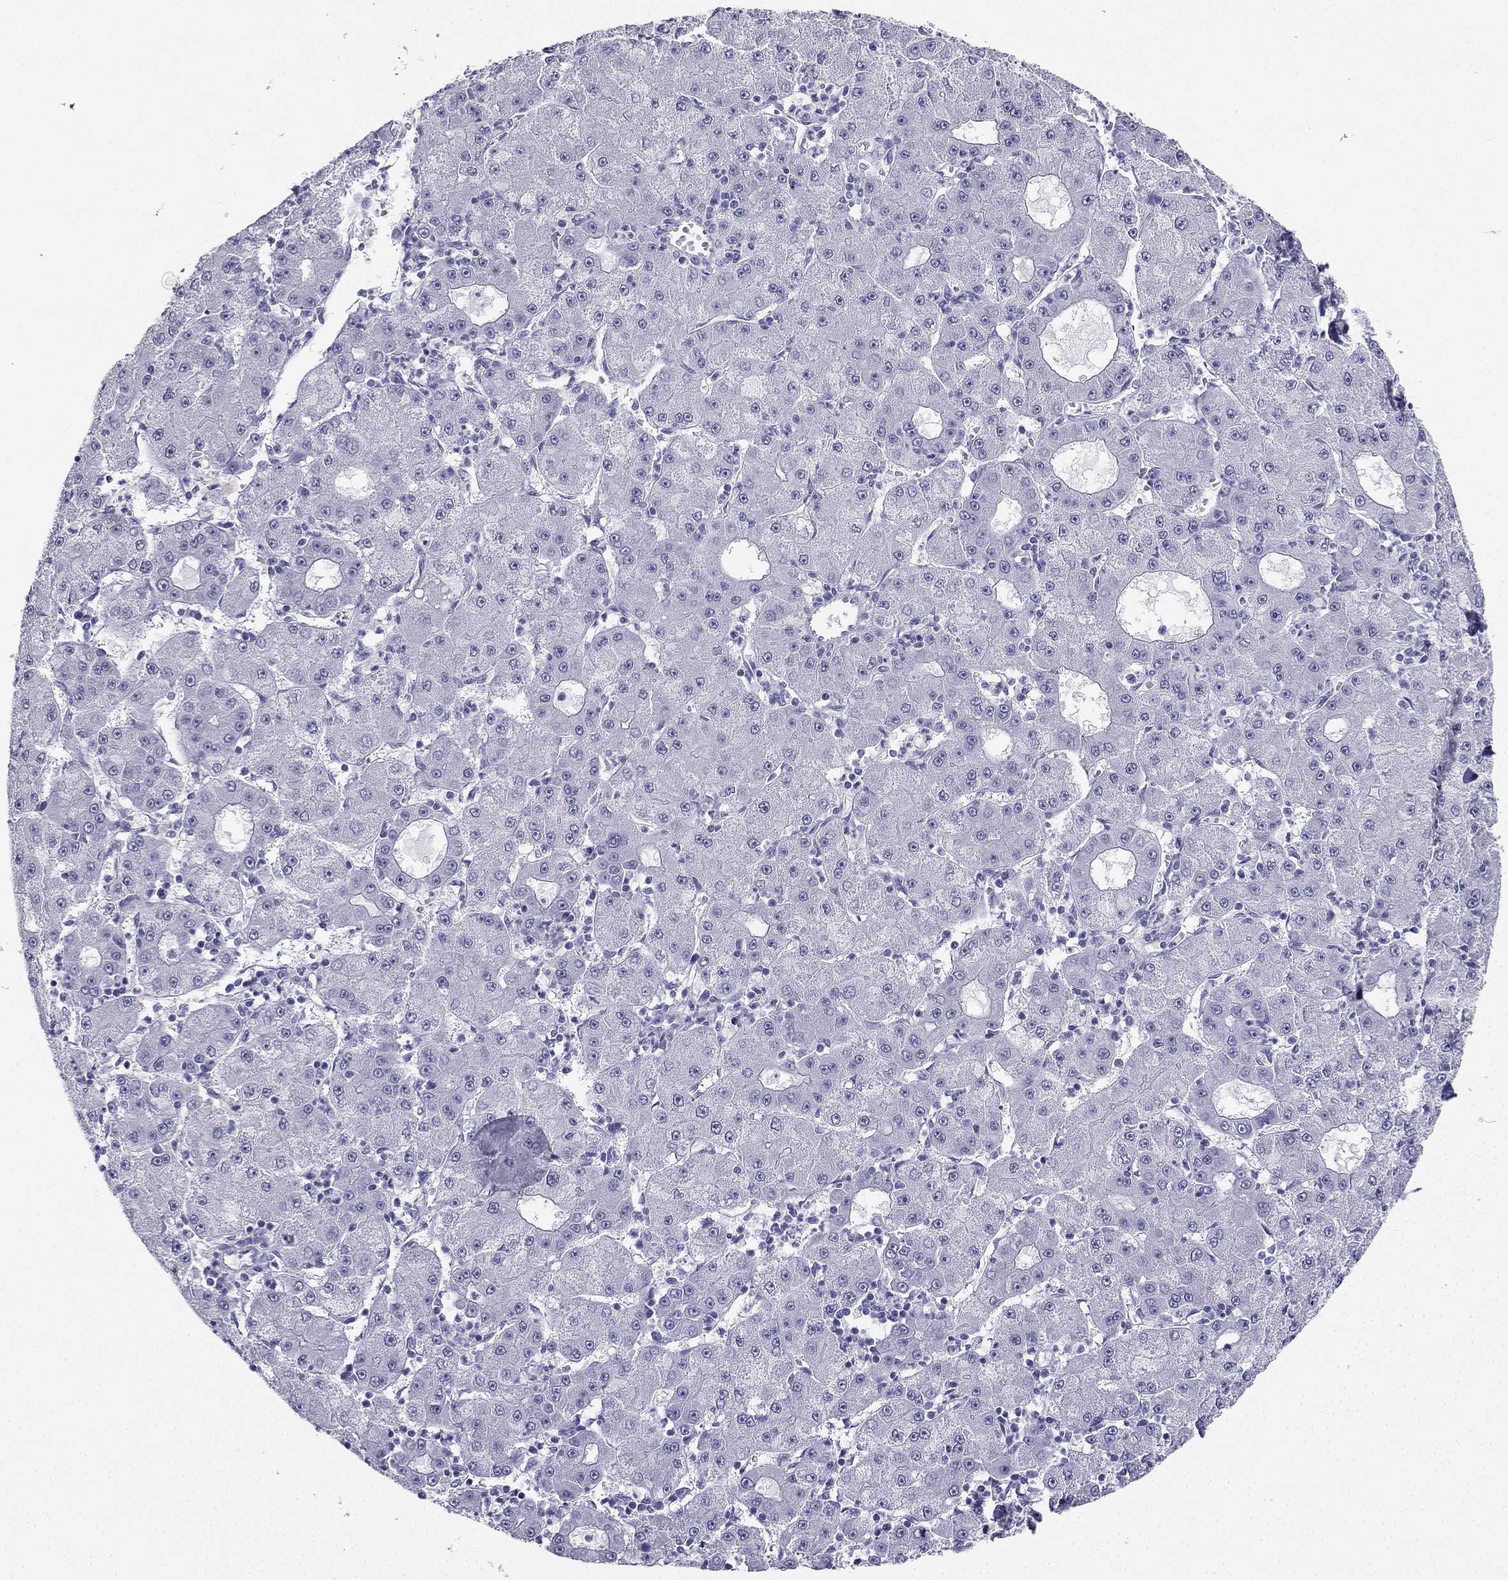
{"staining": {"intensity": "negative", "quantity": "none", "location": "none"}, "tissue": "liver cancer", "cell_type": "Tumor cells", "image_type": "cancer", "snomed": [{"axis": "morphology", "description": "Carcinoma, Hepatocellular, NOS"}, {"axis": "topography", "description": "Liver"}], "caption": "Immunohistochemistry (IHC) of human liver cancer (hepatocellular carcinoma) displays no expression in tumor cells. (Immunohistochemistry (IHC), brightfield microscopy, high magnification).", "gene": "TFF3", "patient": {"sex": "male", "age": 73}}